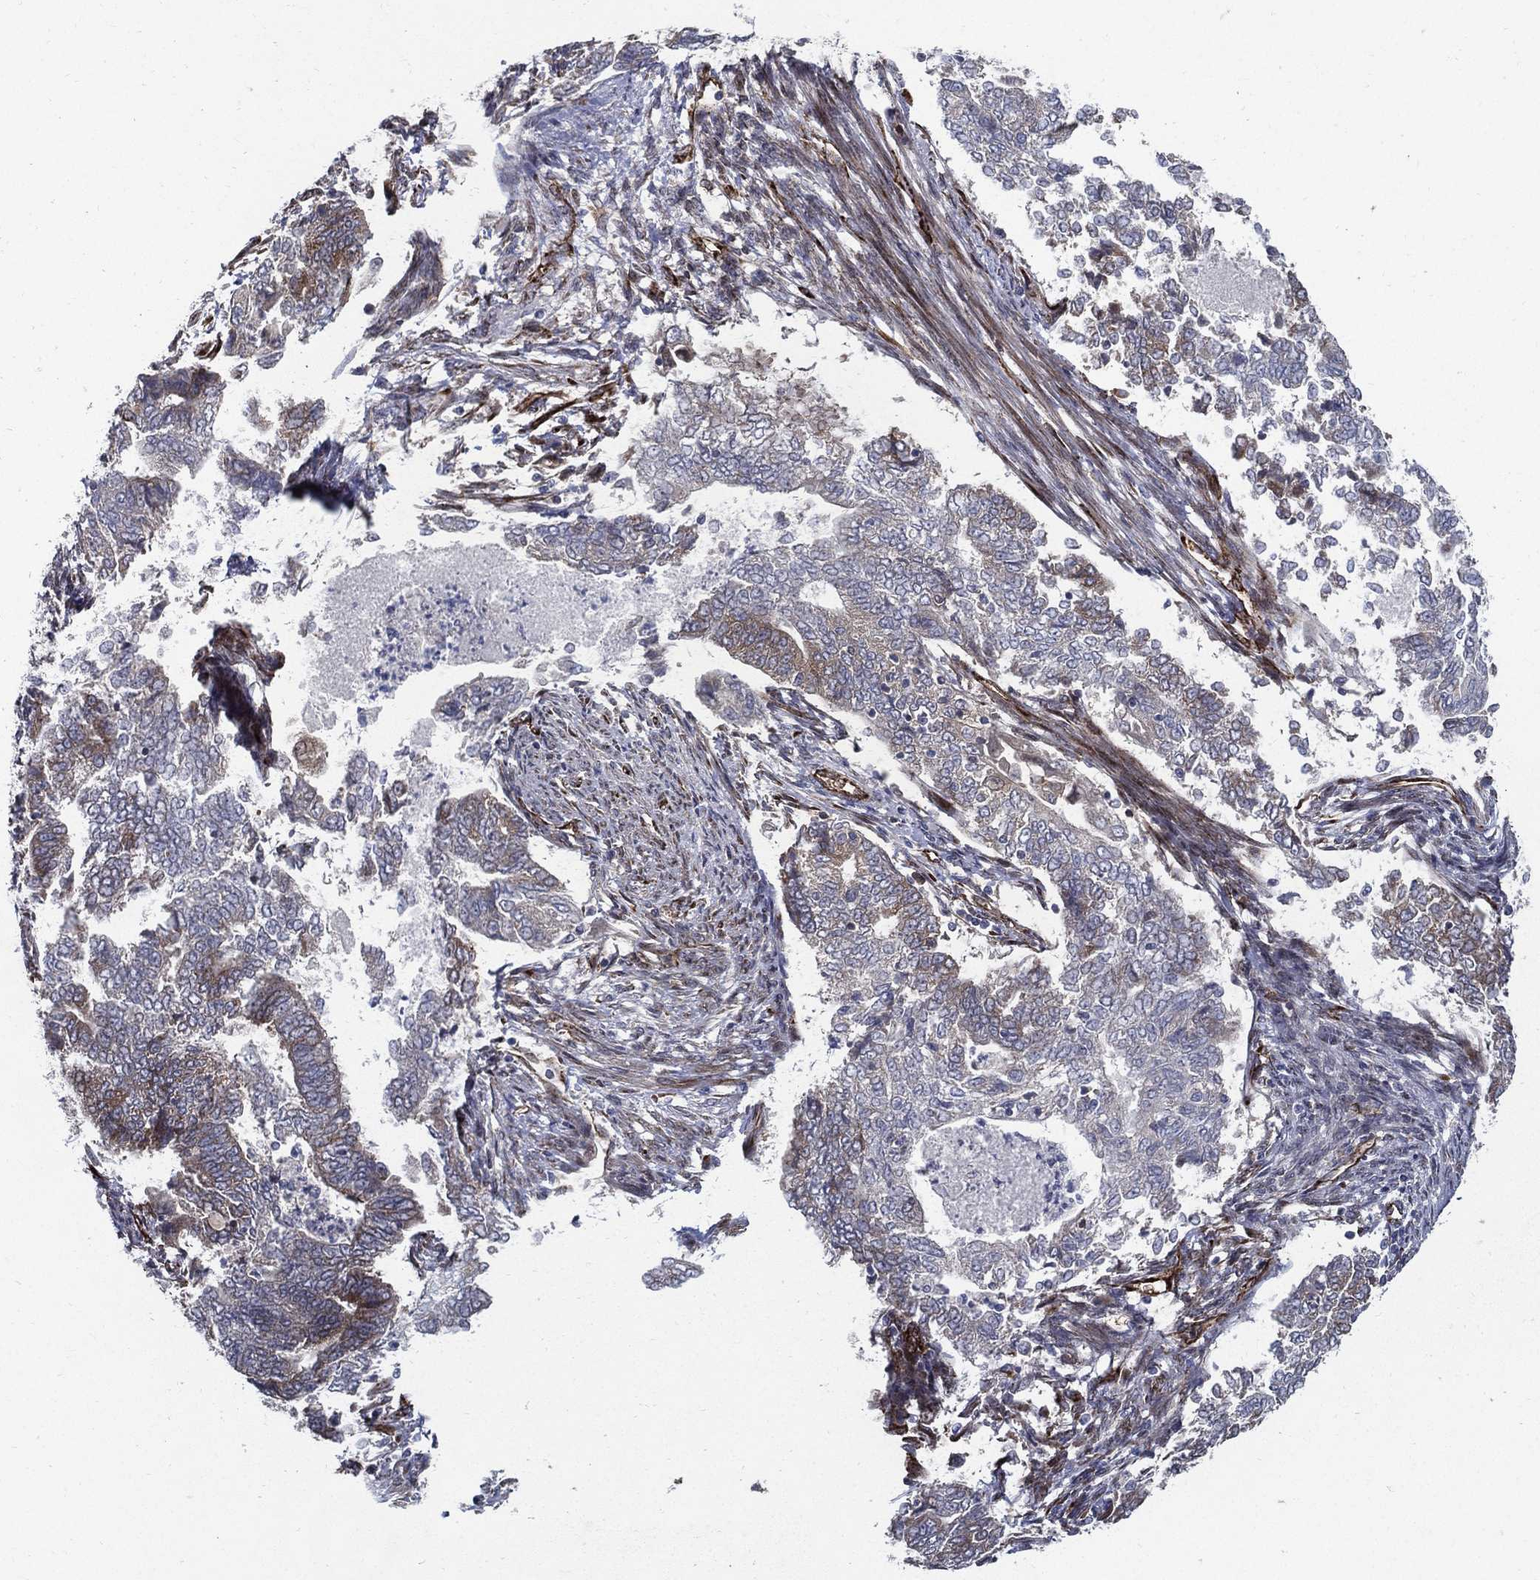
{"staining": {"intensity": "moderate", "quantity": "<25%", "location": "cytoplasmic/membranous"}, "tissue": "endometrial cancer", "cell_type": "Tumor cells", "image_type": "cancer", "snomed": [{"axis": "morphology", "description": "Adenocarcinoma, NOS"}, {"axis": "topography", "description": "Endometrium"}], "caption": "A low amount of moderate cytoplasmic/membranous positivity is present in approximately <25% of tumor cells in endometrial cancer tissue. The staining is performed using DAB brown chromogen to label protein expression. The nuclei are counter-stained blue using hematoxylin.", "gene": "ARHGAP11A", "patient": {"sex": "female", "age": 65}}